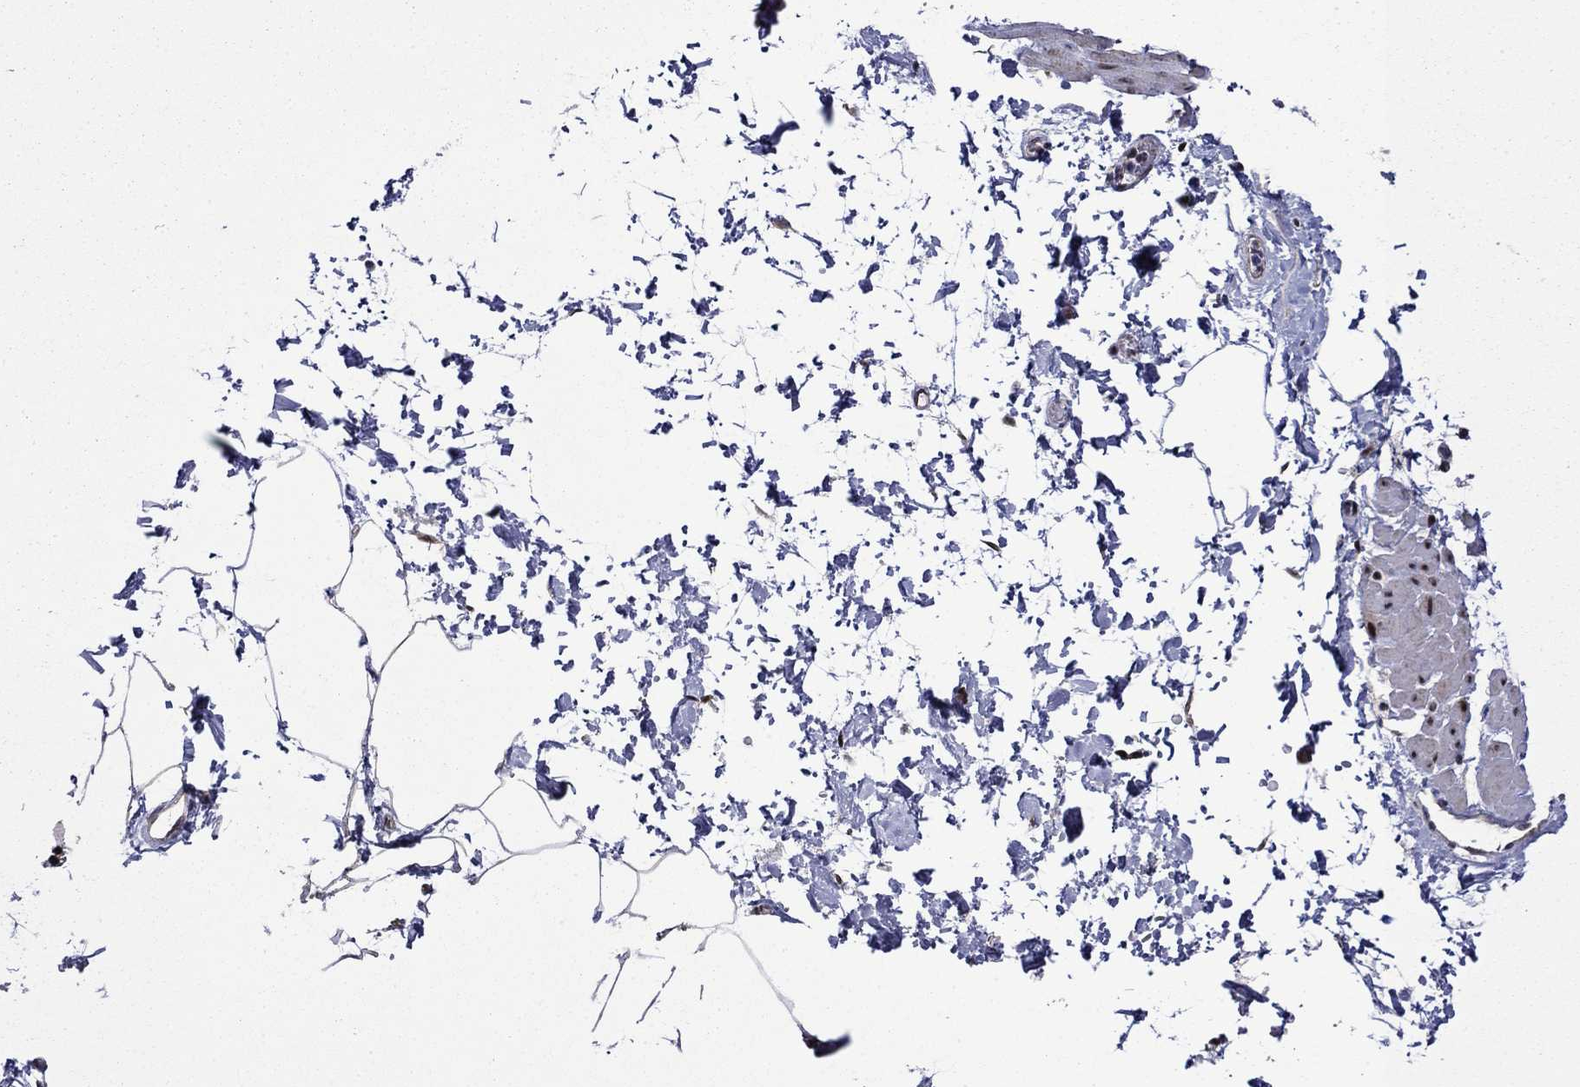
{"staining": {"intensity": "negative", "quantity": "none", "location": "none"}, "tissue": "adipose tissue", "cell_type": "Adipocytes", "image_type": "normal", "snomed": [{"axis": "morphology", "description": "Normal tissue, NOS"}, {"axis": "topography", "description": "Soft tissue"}, {"axis": "topography", "description": "Adipose tissue"}, {"axis": "topography", "description": "Vascular tissue"}, {"axis": "topography", "description": "Peripheral nerve tissue"}], "caption": "IHC histopathology image of normal adipose tissue stained for a protein (brown), which exhibits no expression in adipocytes.", "gene": "SURF2", "patient": {"sex": "male", "age": 68}}